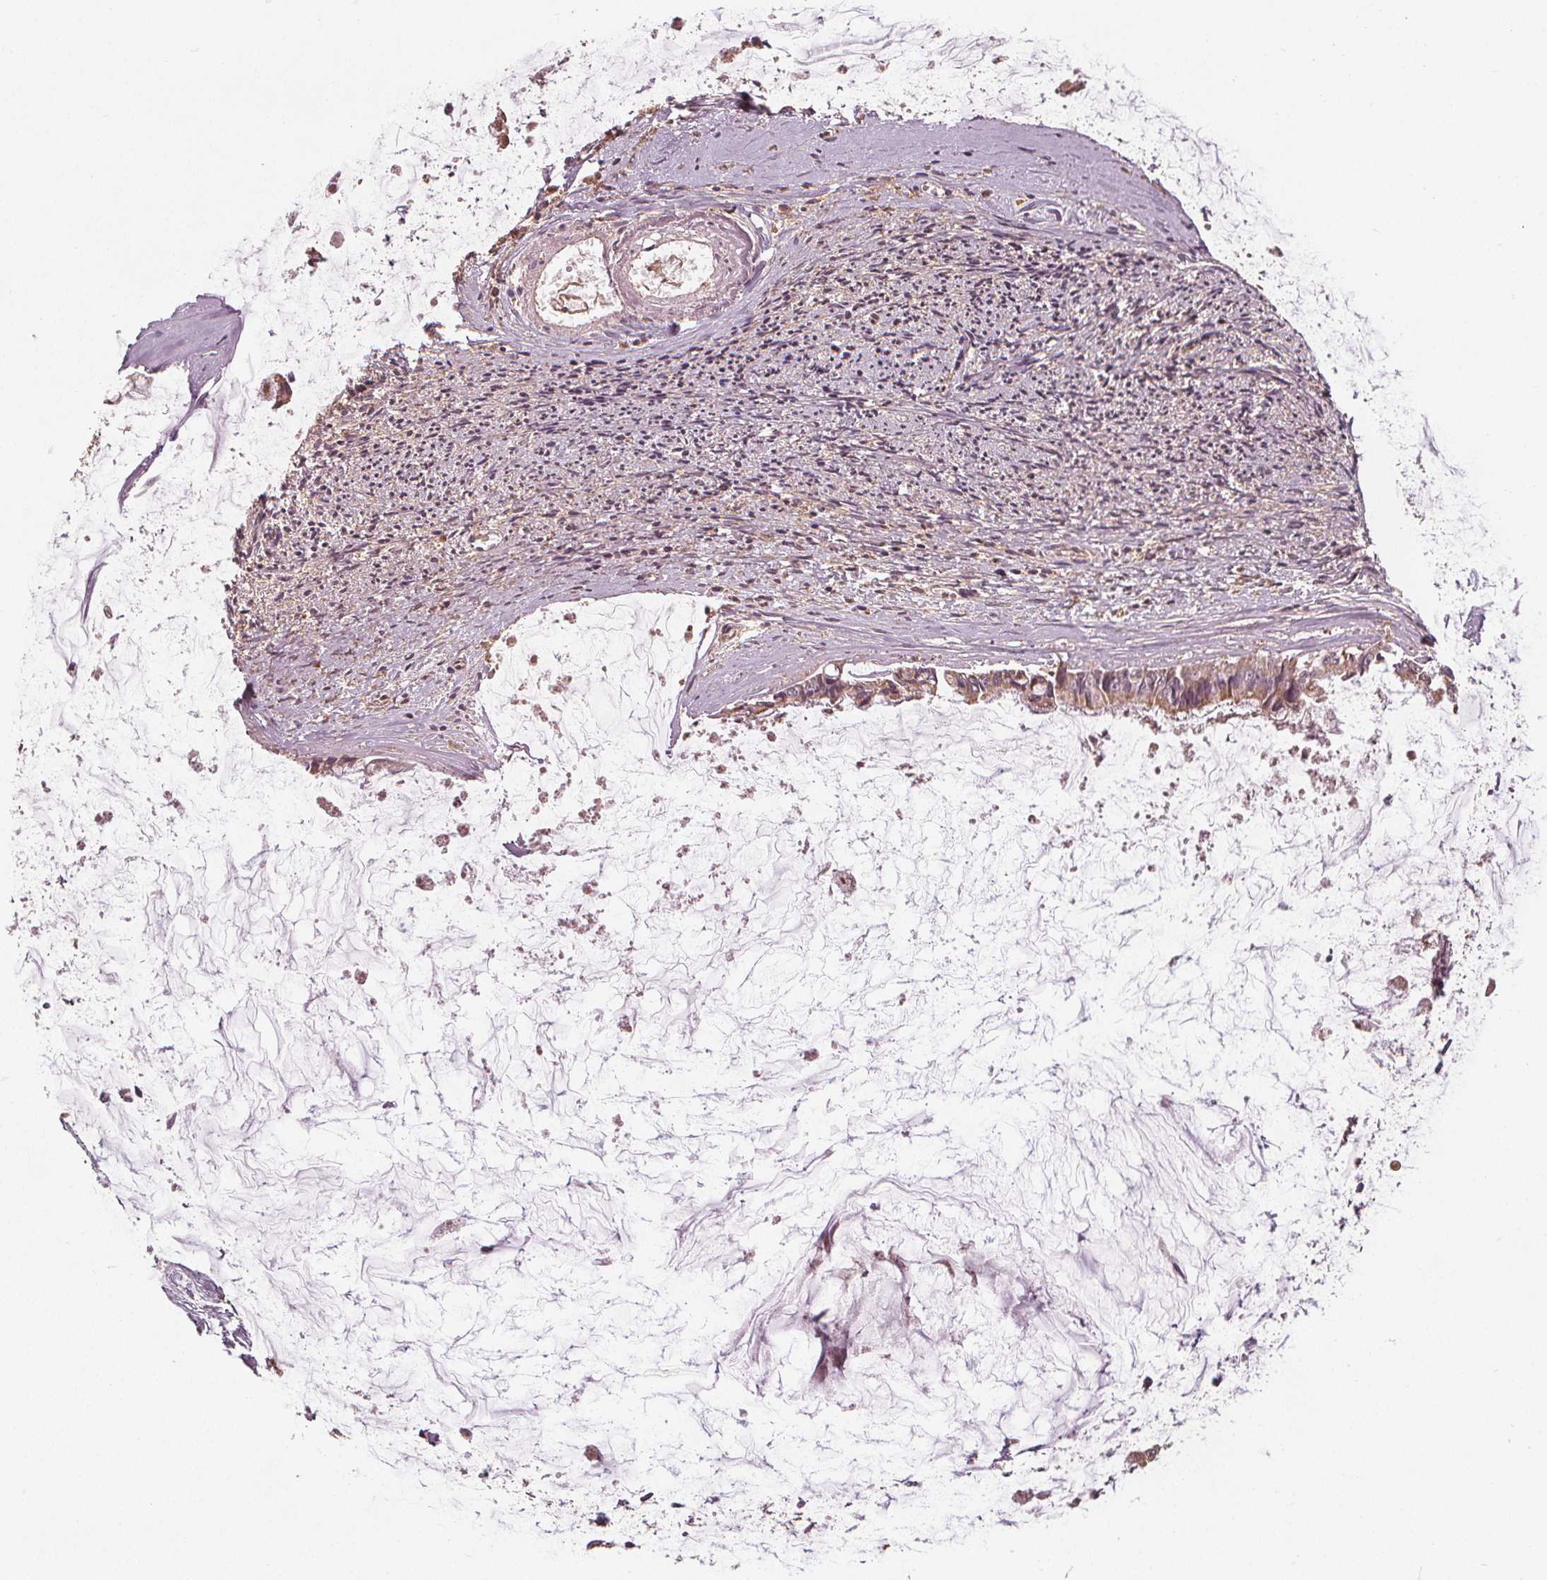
{"staining": {"intensity": "weak", "quantity": ">75%", "location": "cytoplasmic/membranous"}, "tissue": "ovarian cancer", "cell_type": "Tumor cells", "image_type": "cancer", "snomed": [{"axis": "morphology", "description": "Cystadenocarcinoma, mucinous, NOS"}, {"axis": "topography", "description": "Ovary"}], "caption": "This is a micrograph of immunohistochemistry (IHC) staining of ovarian mucinous cystadenocarcinoma, which shows weak expression in the cytoplasmic/membranous of tumor cells.", "gene": "GNB2", "patient": {"sex": "female", "age": 90}}